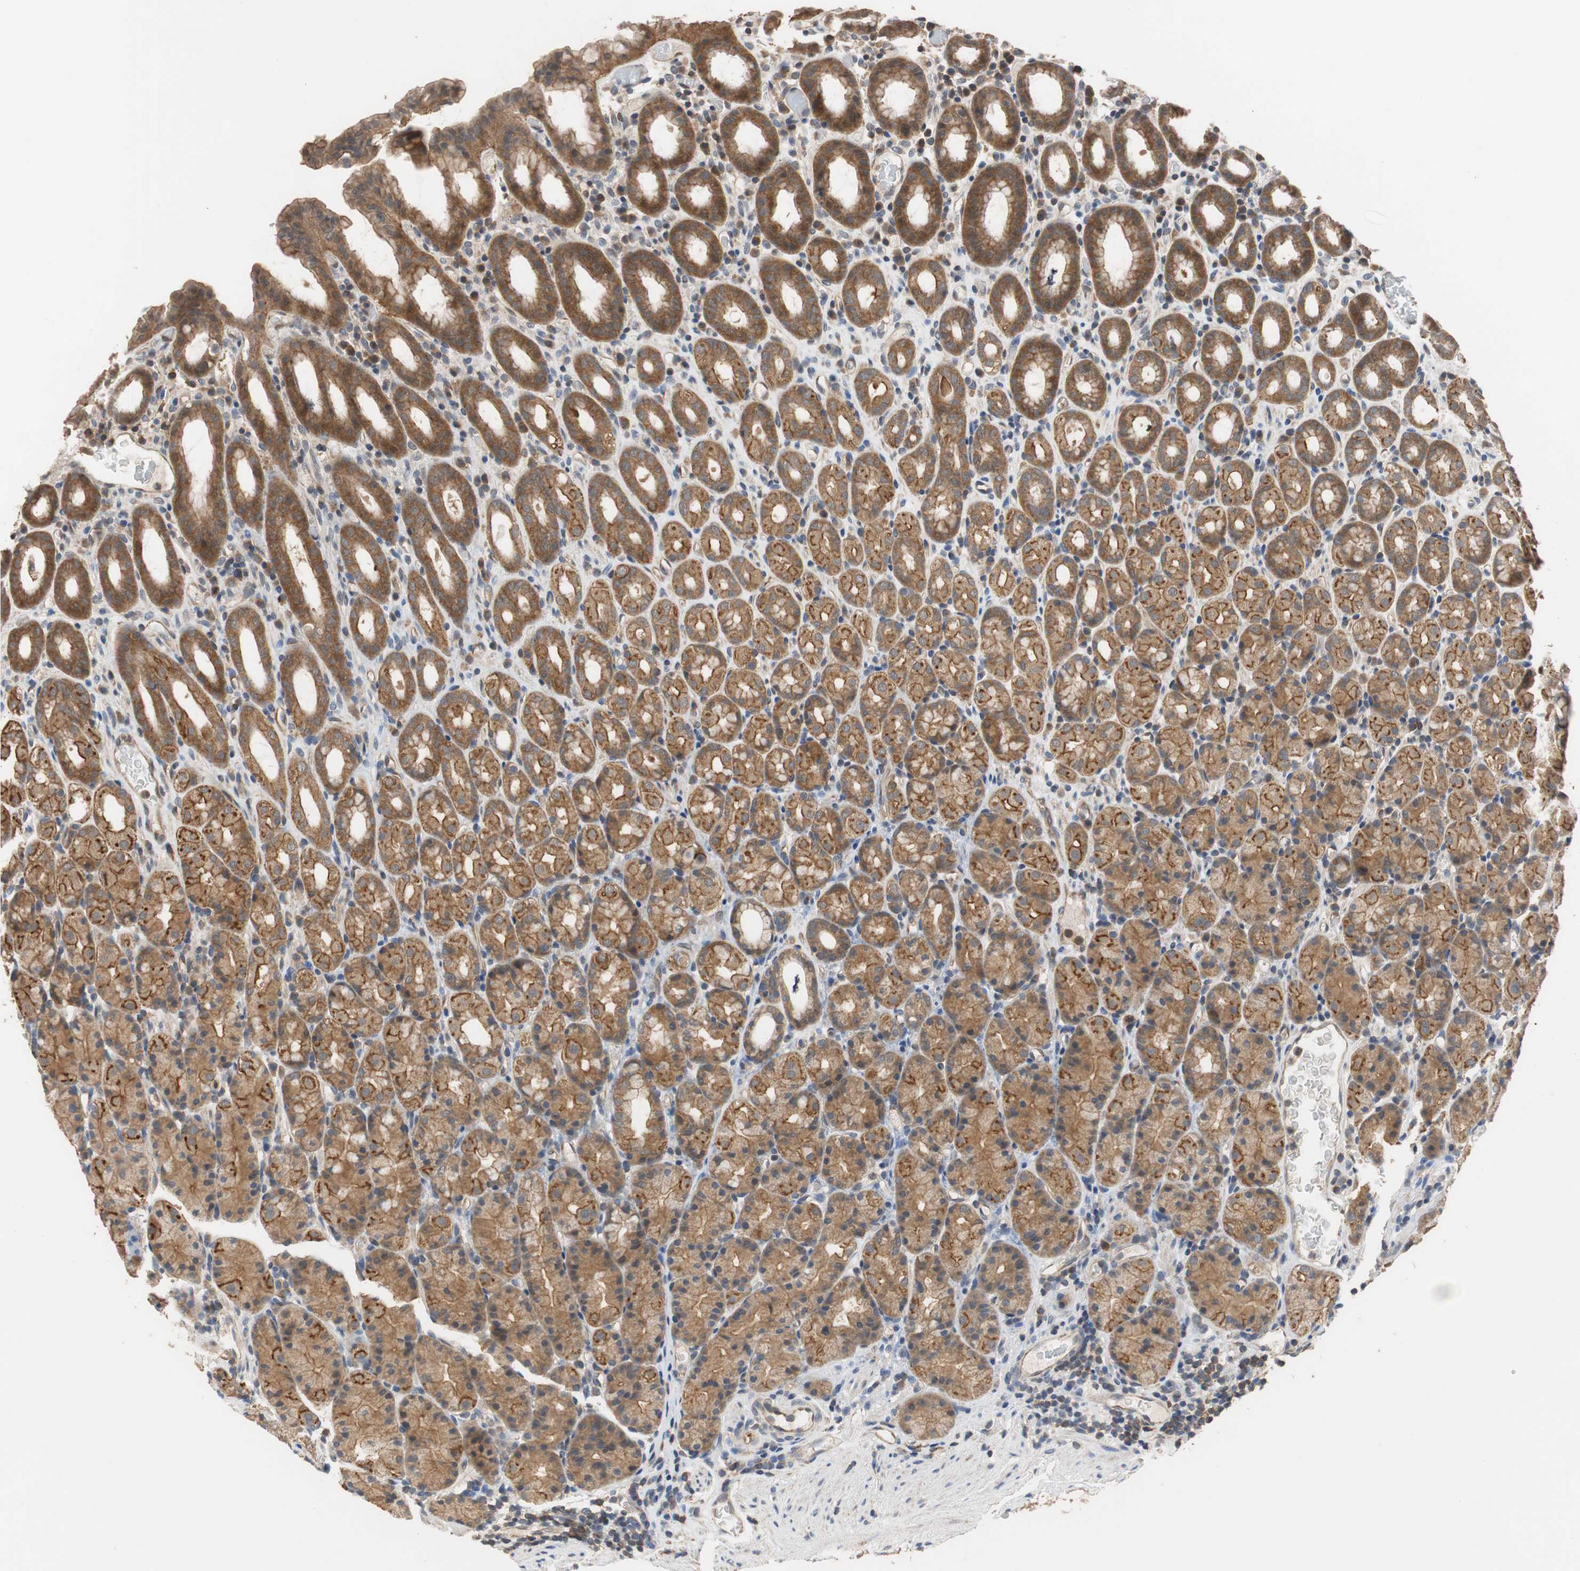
{"staining": {"intensity": "moderate", "quantity": ">75%", "location": "cytoplasmic/membranous"}, "tissue": "stomach", "cell_type": "Glandular cells", "image_type": "normal", "snomed": [{"axis": "morphology", "description": "Normal tissue, NOS"}, {"axis": "topography", "description": "Stomach, upper"}], "caption": "High-magnification brightfield microscopy of normal stomach stained with DAB (3,3'-diaminobenzidine) (brown) and counterstained with hematoxylin (blue). glandular cells exhibit moderate cytoplasmic/membranous expression is seen in about>75% of cells. Nuclei are stained in blue.", "gene": "MAP4K2", "patient": {"sex": "male", "age": 68}}